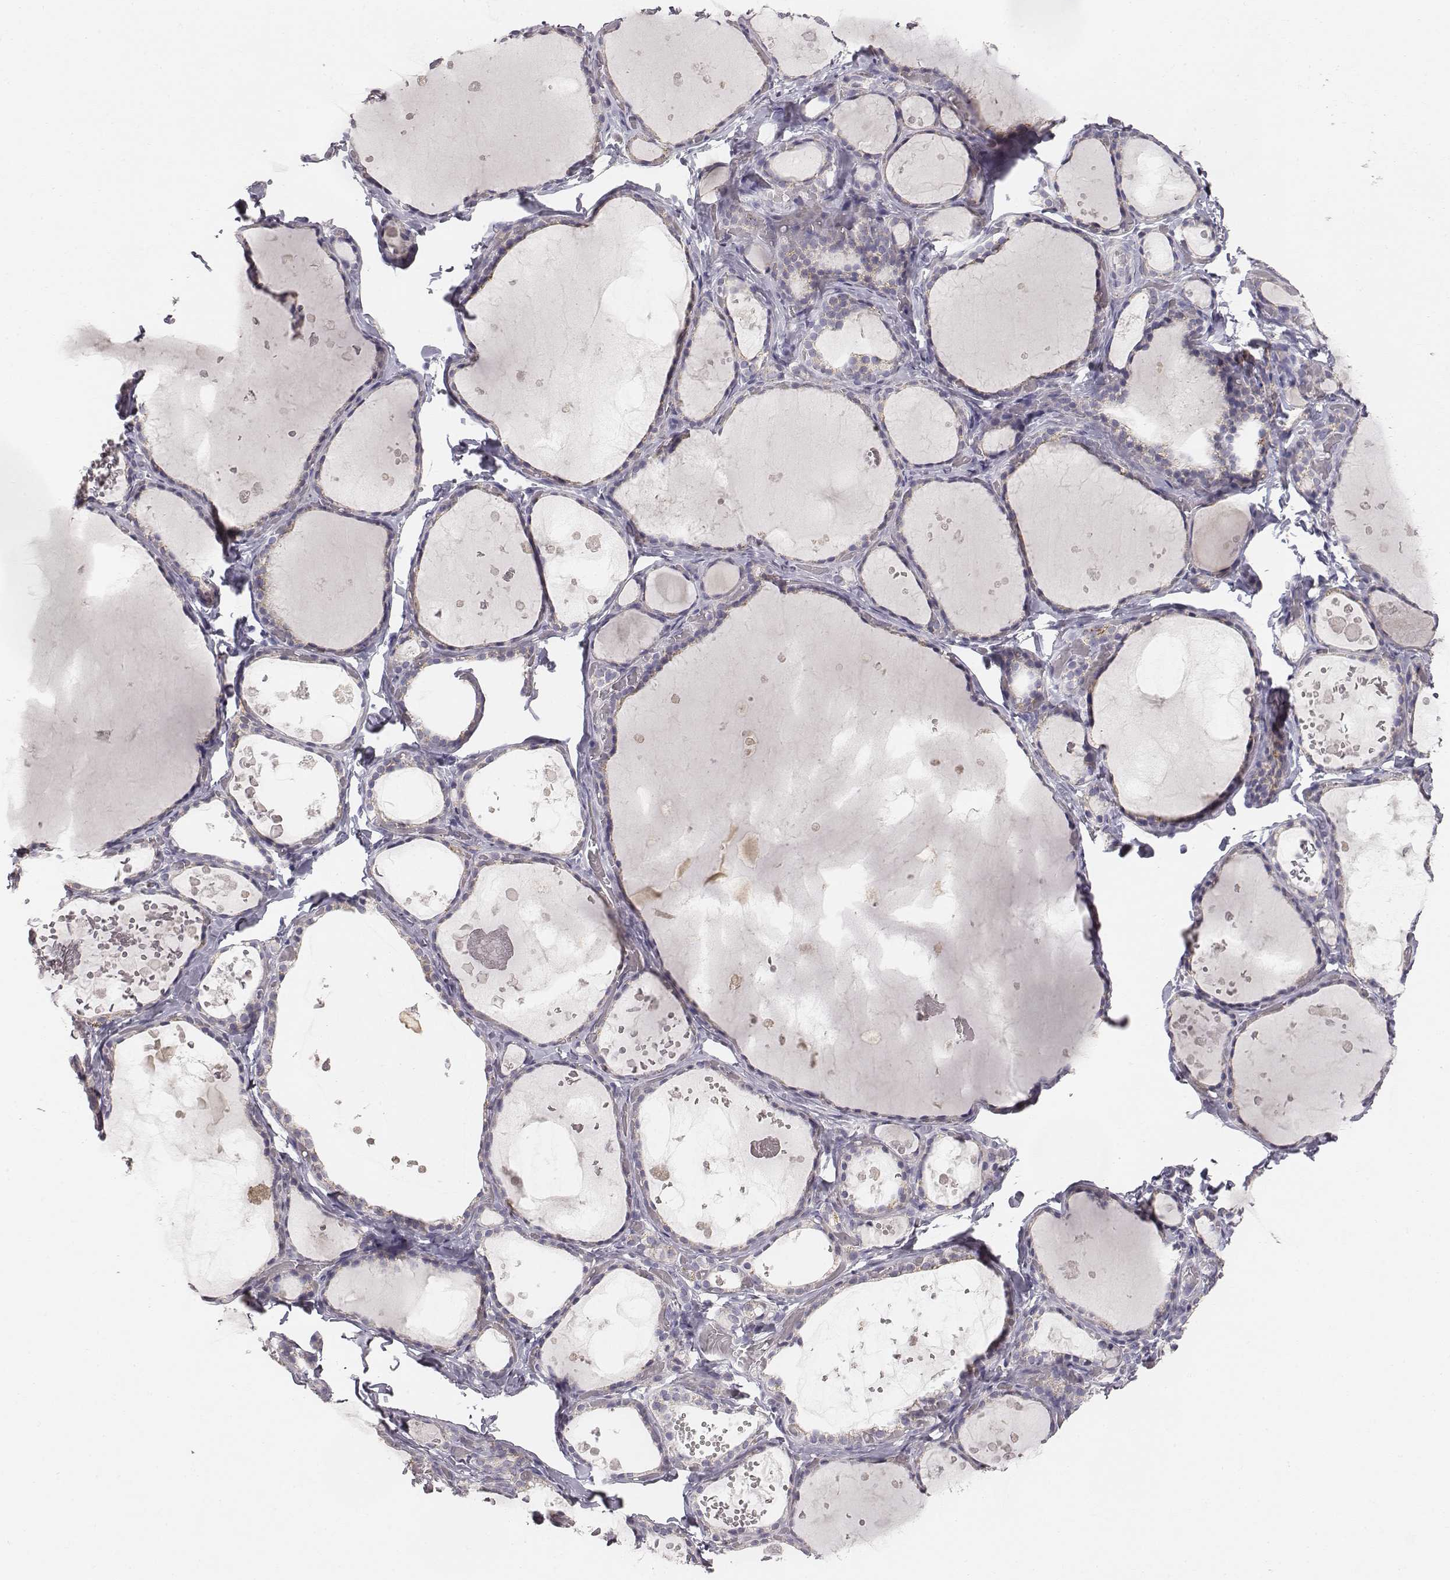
{"staining": {"intensity": "moderate", "quantity": "25%-75%", "location": "cytoplasmic/membranous"}, "tissue": "thyroid gland", "cell_type": "Glandular cells", "image_type": "normal", "snomed": [{"axis": "morphology", "description": "Normal tissue, NOS"}, {"axis": "topography", "description": "Thyroid gland"}], "caption": "Immunohistochemistry (IHC) histopathology image of normal thyroid gland: thyroid gland stained using immunohistochemistry (IHC) shows medium levels of moderate protein expression localized specifically in the cytoplasmic/membranous of glandular cells, appearing as a cytoplasmic/membranous brown color.", "gene": "ABCD3", "patient": {"sex": "female", "age": 56}}